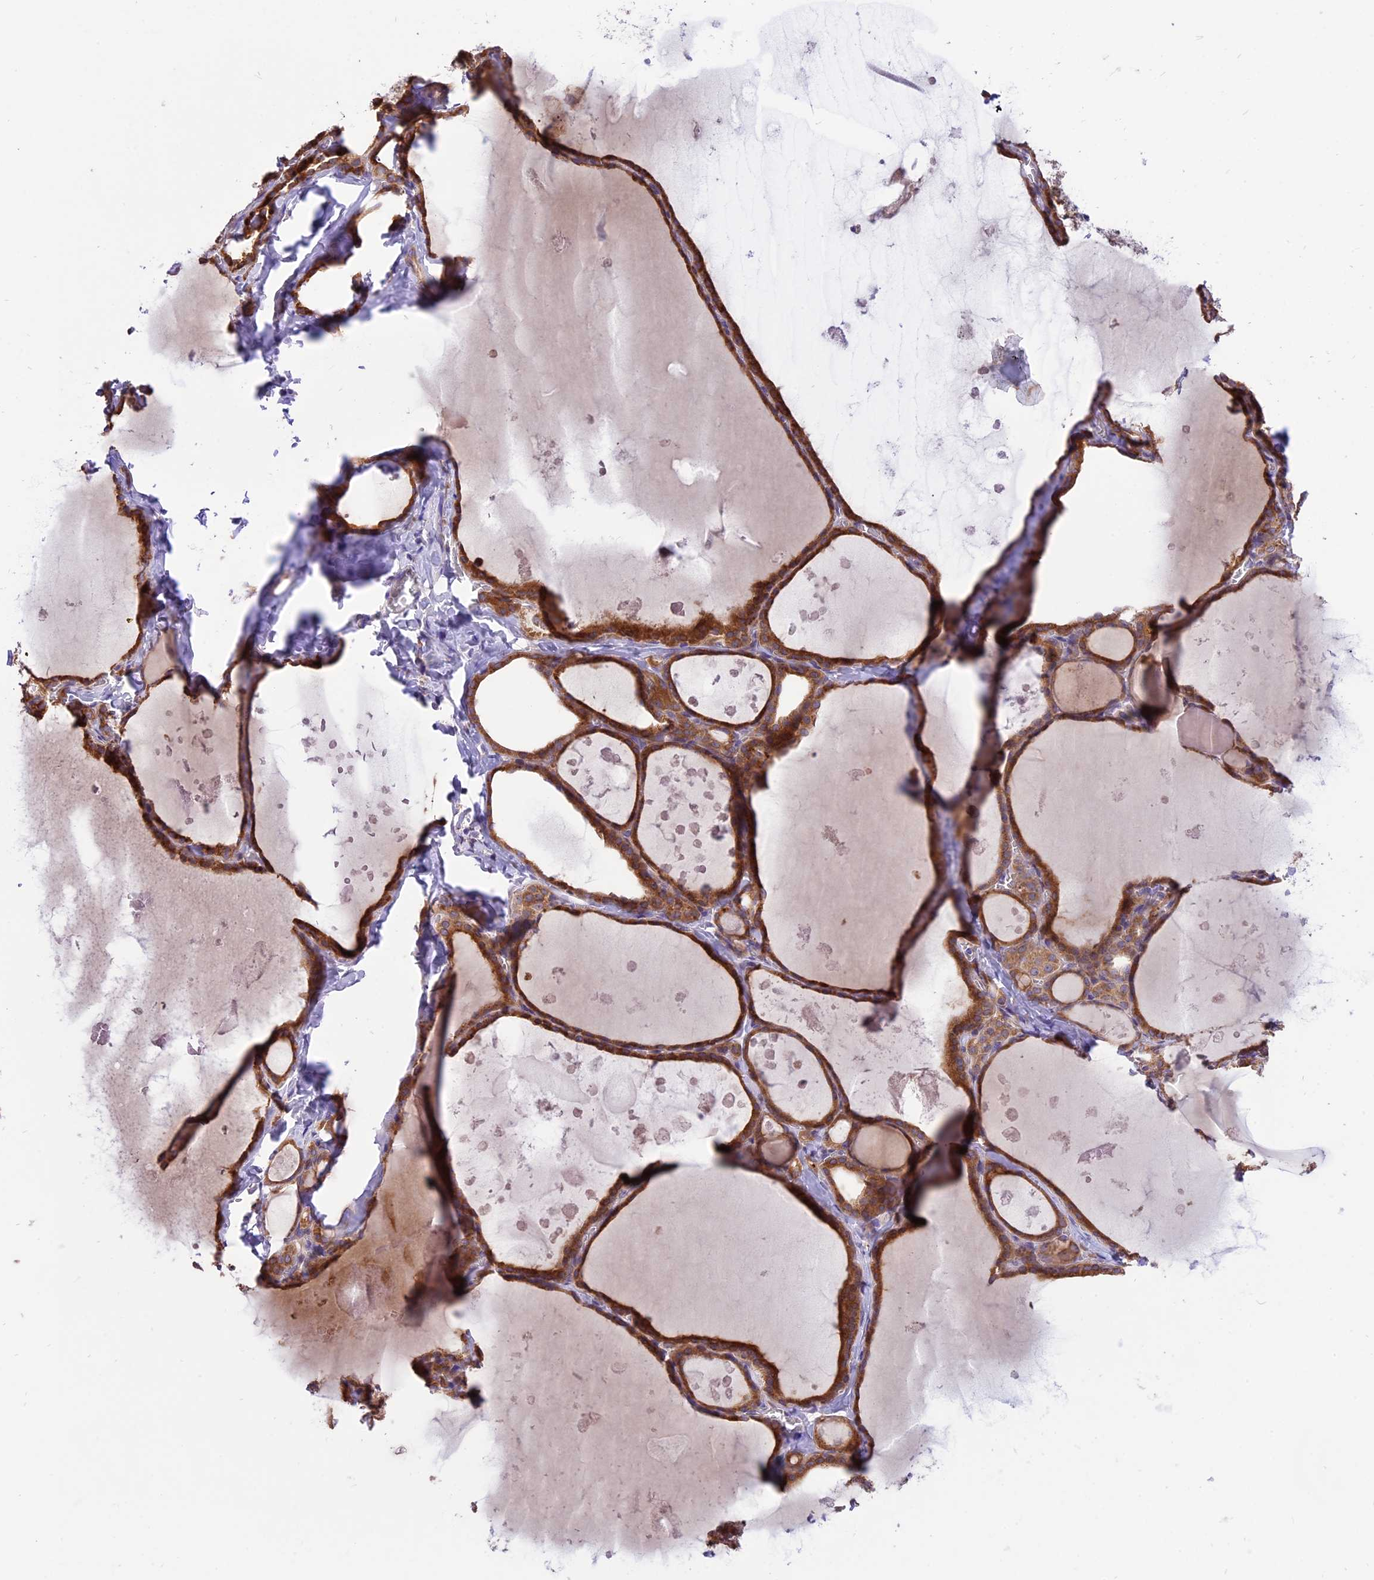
{"staining": {"intensity": "strong", "quantity": ">75%", "location": "cytoplasmic/membranous"}, "tissue": "thyroid gland", "cell_type": "Glandular cells", "image_type": "normal", "snomed": [{"axis": "morphology", "description": "Normal tissue, NOS"}, {"axis": "topography", "description": "Thyroid gland"}], "caption": "Immunohistochemical staining of unremarkable human thyroid gland displays >75% levels of strong cytoplasmic/membranous protein staining in approximately >75% of glandular cells.", "gene": "ARMCX6", "patient": {"sex": "male", "age": 56}}